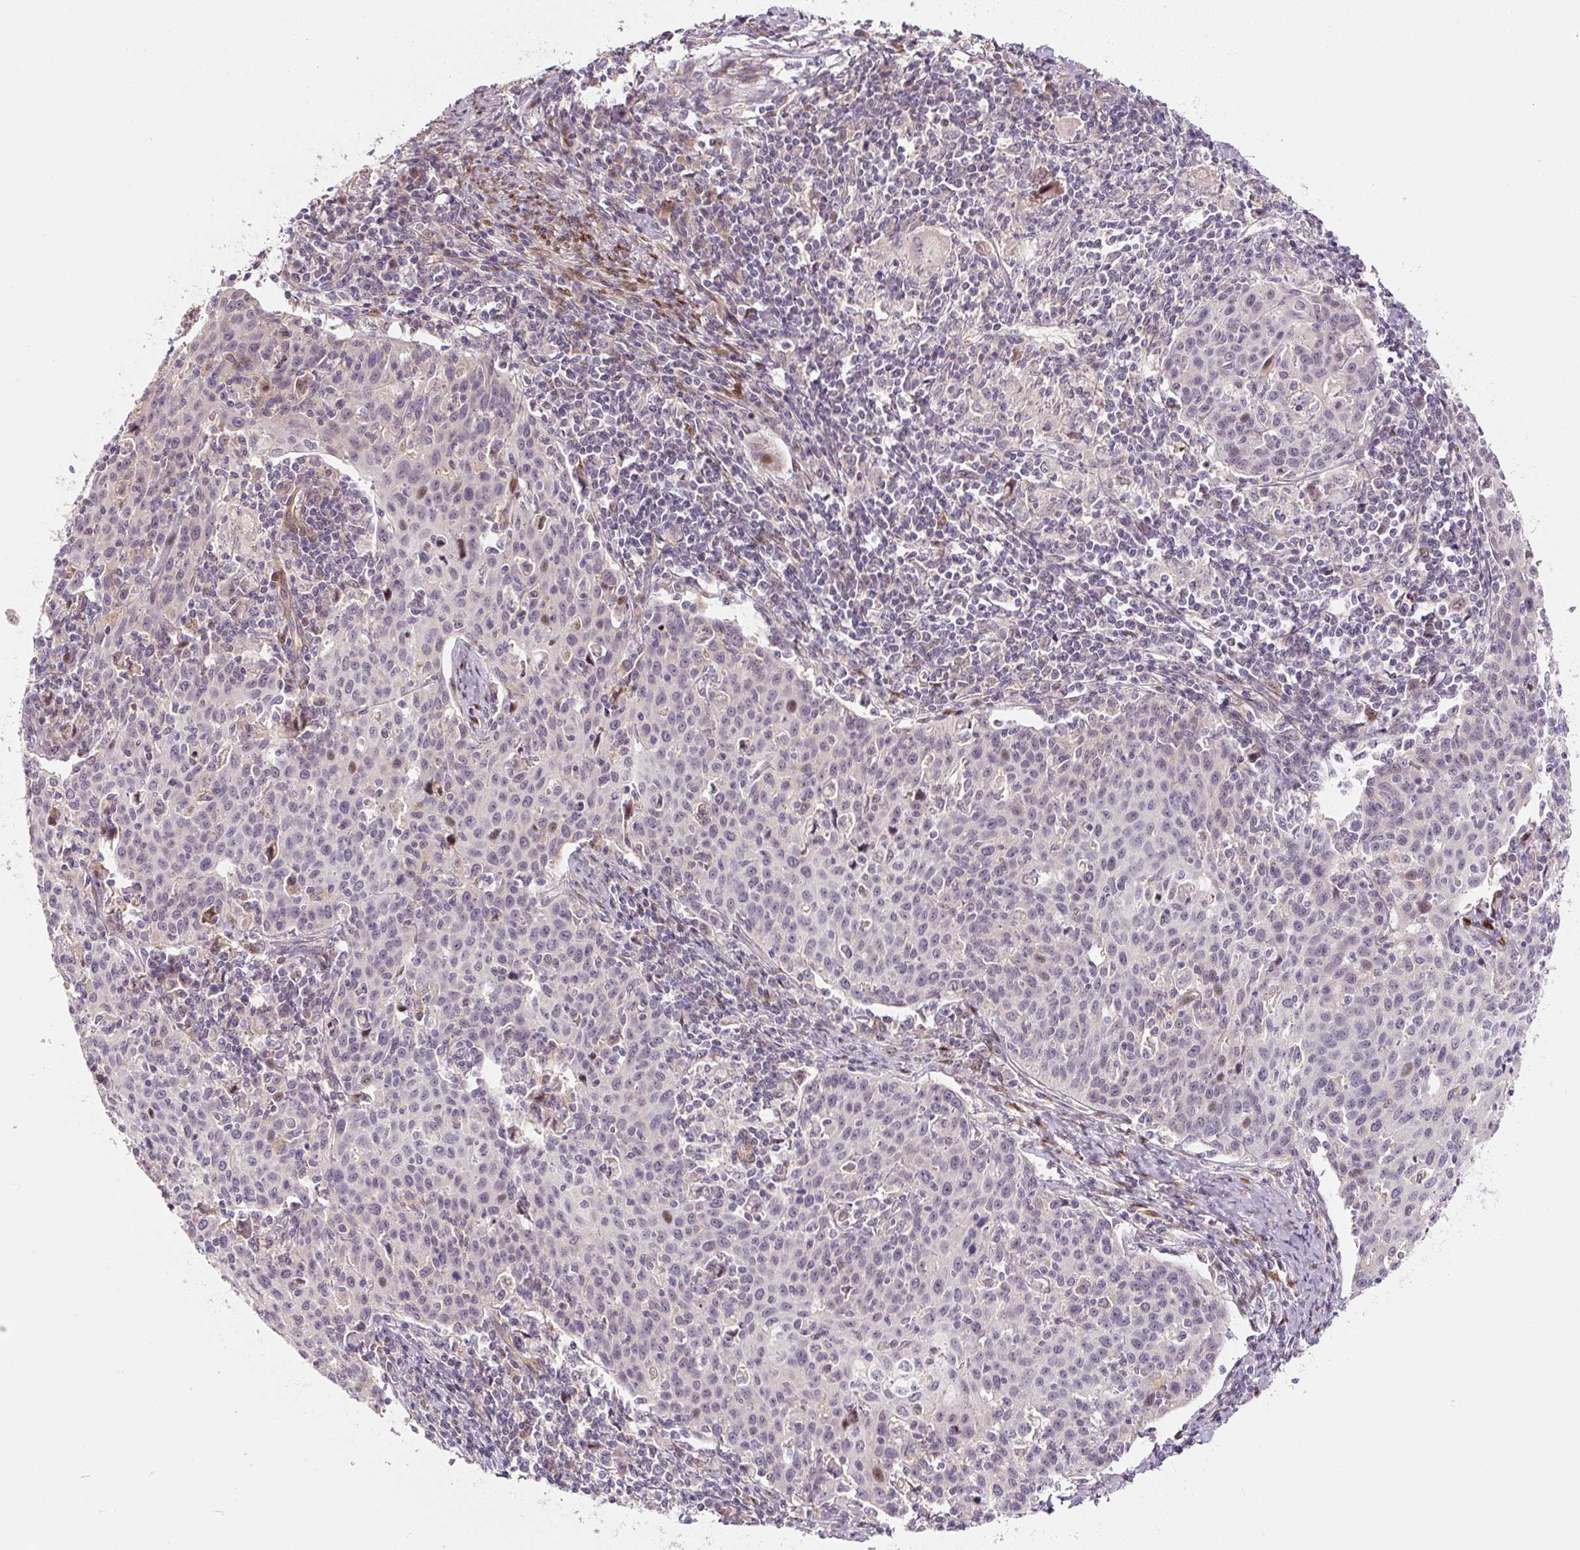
{"staining": {"intensity": "weak", "quantity": "<25%", "location": "nuclear"}, "tissue": "cervical cancer", "cell_type": "Tumor cells", "image_type": "cancer", "snomed": [{"axis": "morphology", "description": "Squamous cell carcinoma, NOS"}, {"axis": "topography", "description": "Cervix"}], "caption": "The IHC photomicrograph has no significant expression in tumor cells of cervical cancer (squamous cell carcinoma) tissue.", "gene": "PWWP3B", "patient": {"sex": "female", "age": 38}}